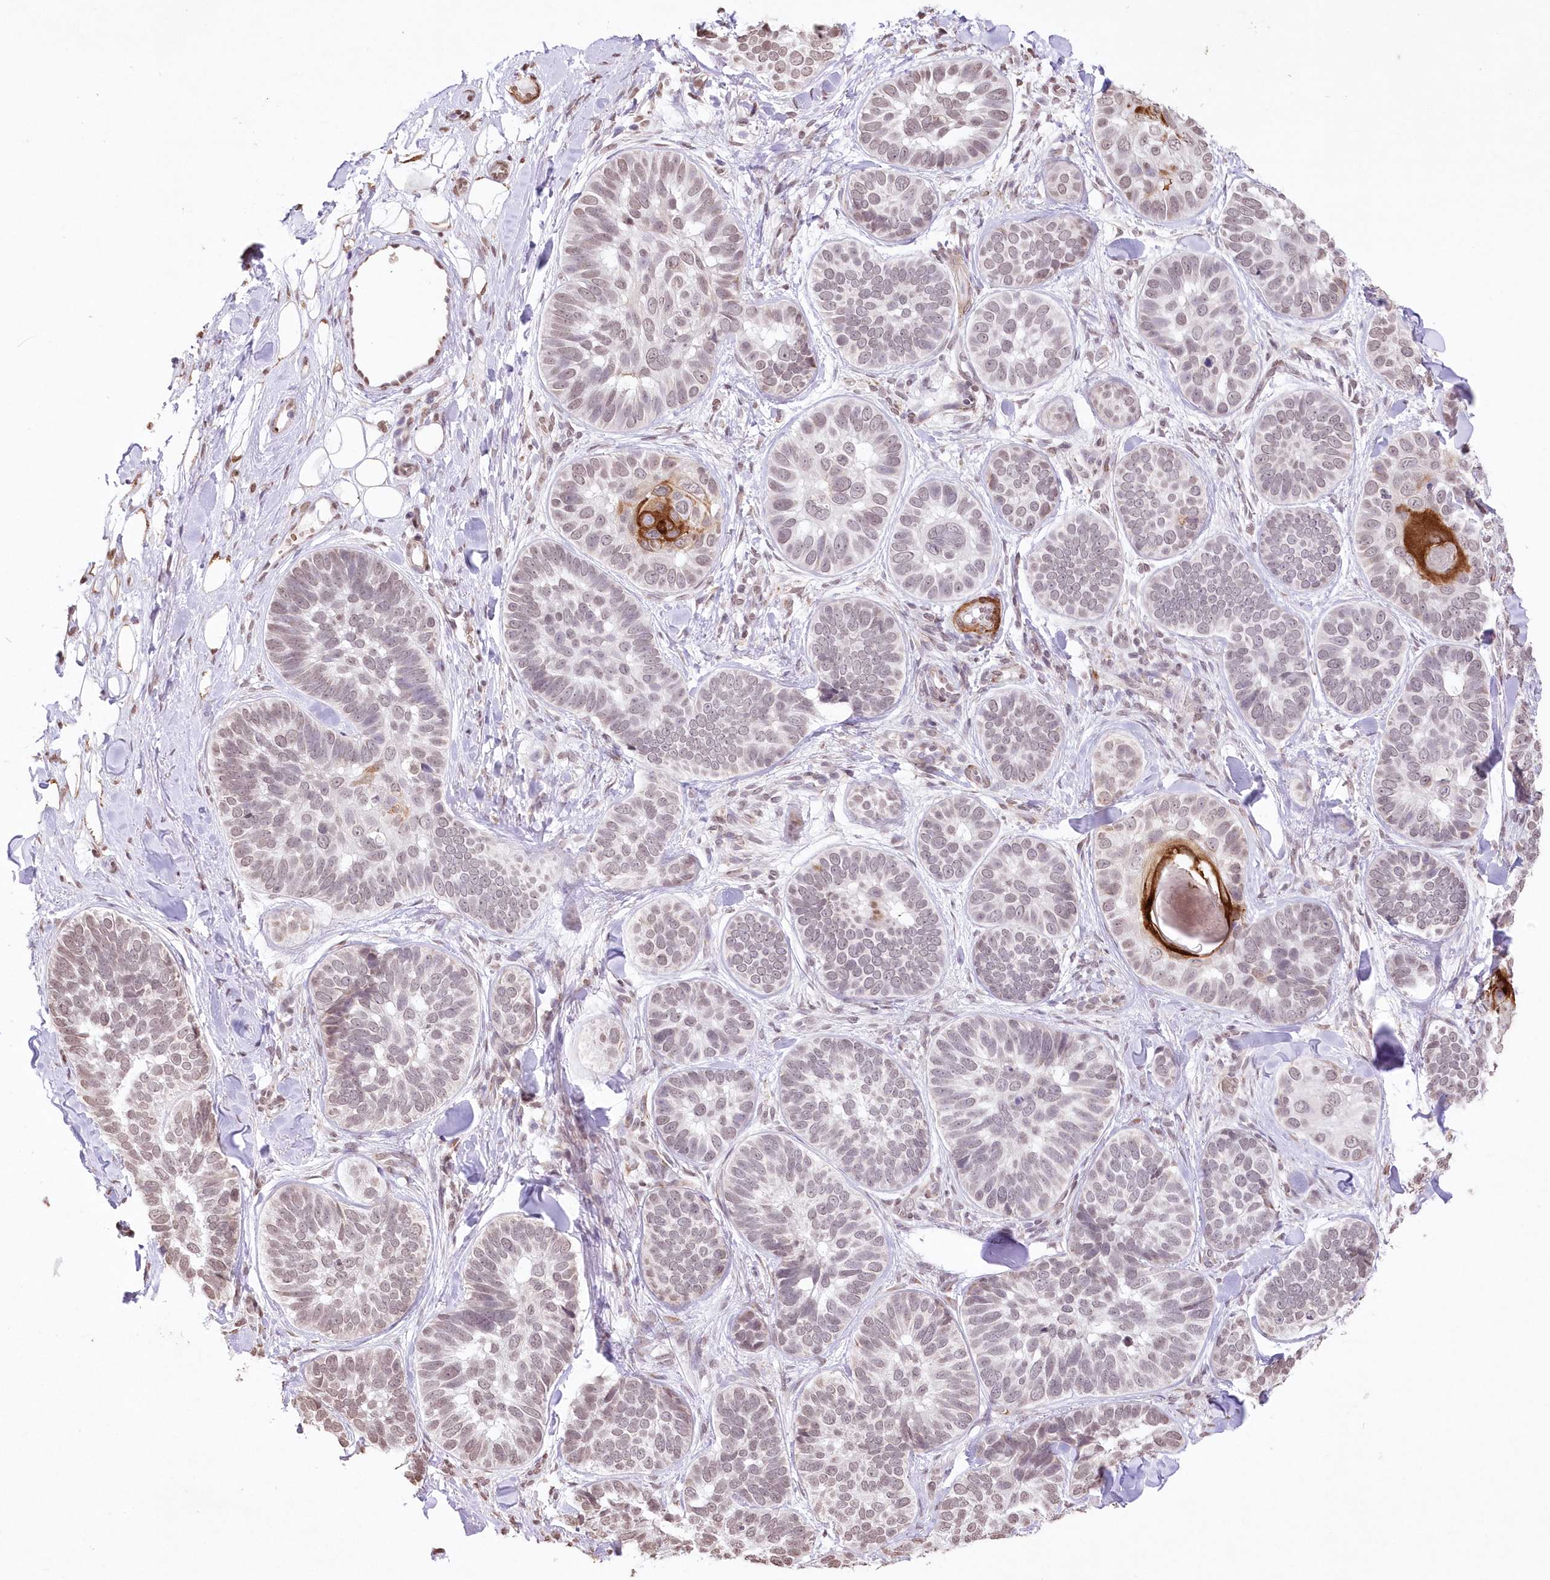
{"staining": {"intensity": "negative", "quantity": "none", "location": "none"}, "tissue": "skin cancer", "cell_type": "Tumor cells", "image_type": "cancer", "snomed": [{"axis": "morphology", "description": "Basal cell carcinoma"}, {"axis": "topography", "description": "Skin"}], "caption": "Immunohistochemical staining of human skin cancer (basal cell carcinoma) exhibits no significant staining in tumor cells.", "gene": "RBM27", "patient": {"sex": "male", "age": 62}}